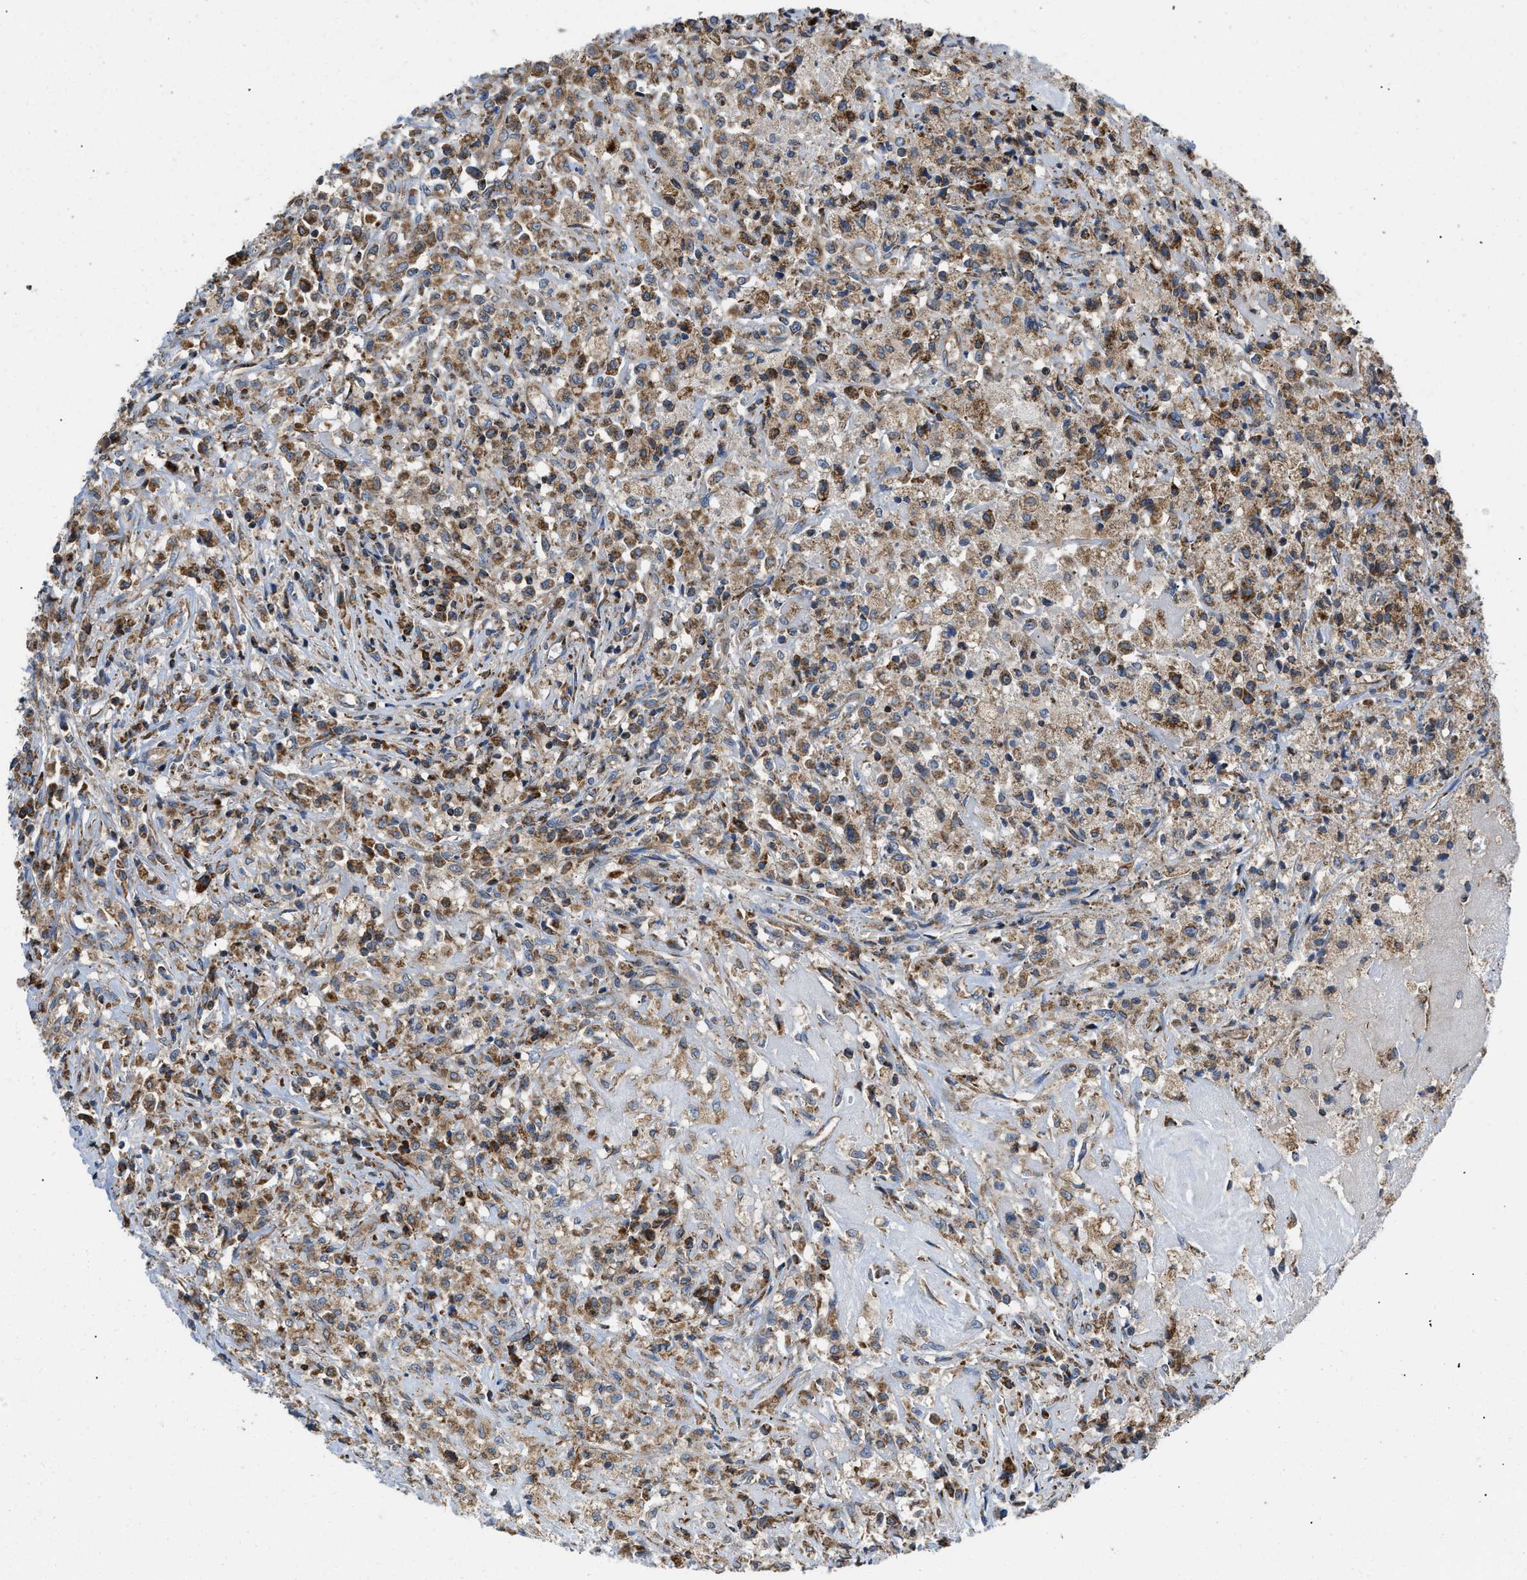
{"staining": {"intensity": "moderate", "quantity": ">75%", "location": "cytoplasmic/membranous"}, "tissue": "testis cancer", "cell_type": "Tumor cells", "image_type": "cancer", "snomed": [{"axis": "morphology", "description": "Carcinoma, Embryonal, NOS"}, {"axis": "topography", "description": "Testis"}], "caption": "Embryonal carcinoma (testis) stained with IHC displays moderate cytoplasmic/membranous staining in approximately >75% of tumor cells.", "gene": "OPTN", "patient": {"sex": "male", "age": 2}}